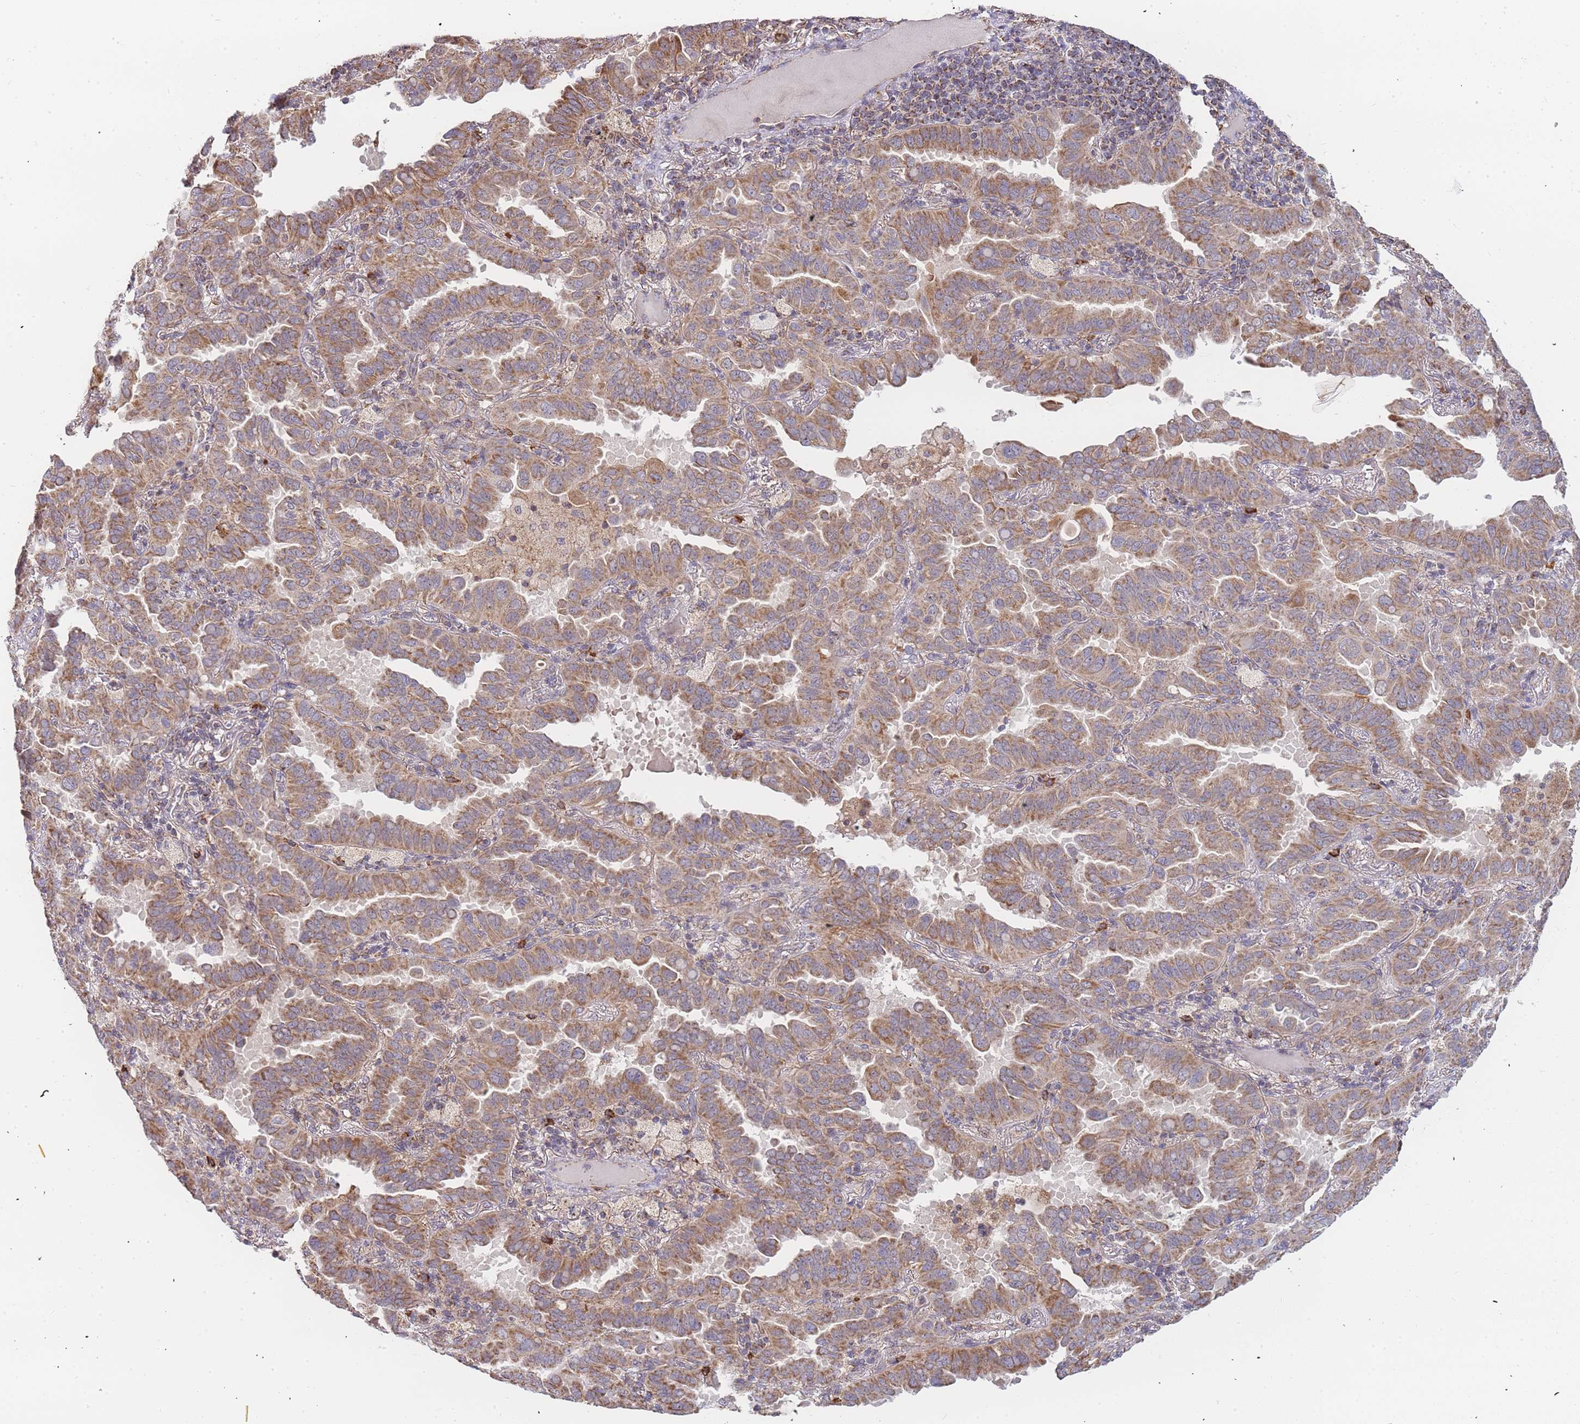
{"staining": {"intensity": "moderate", "quantity": ">75%", "location": "cytoplasmic/membranous"}, "tissue": "lung cancer", "cell_type": "Tumor cells", "image_type": "cancer", "snomed": [{"axis": "morphology", "description": "Adenocarcinoma, NOS"}, {"axis": "topography", "description": "Lung"}], "caption": "Immunohistochemistry micrograph of neoplastic tissue: adenocarcinoma (lung) stained using IHC exhibits medium levels of moderate protein expression localized specifically in the cytoplasmic/membranous of tumor cells, appearing as a cytoplasmic/membranous brown color.", "gene": "ADCY9", "patient": {"sex": "male", "age": 64}}